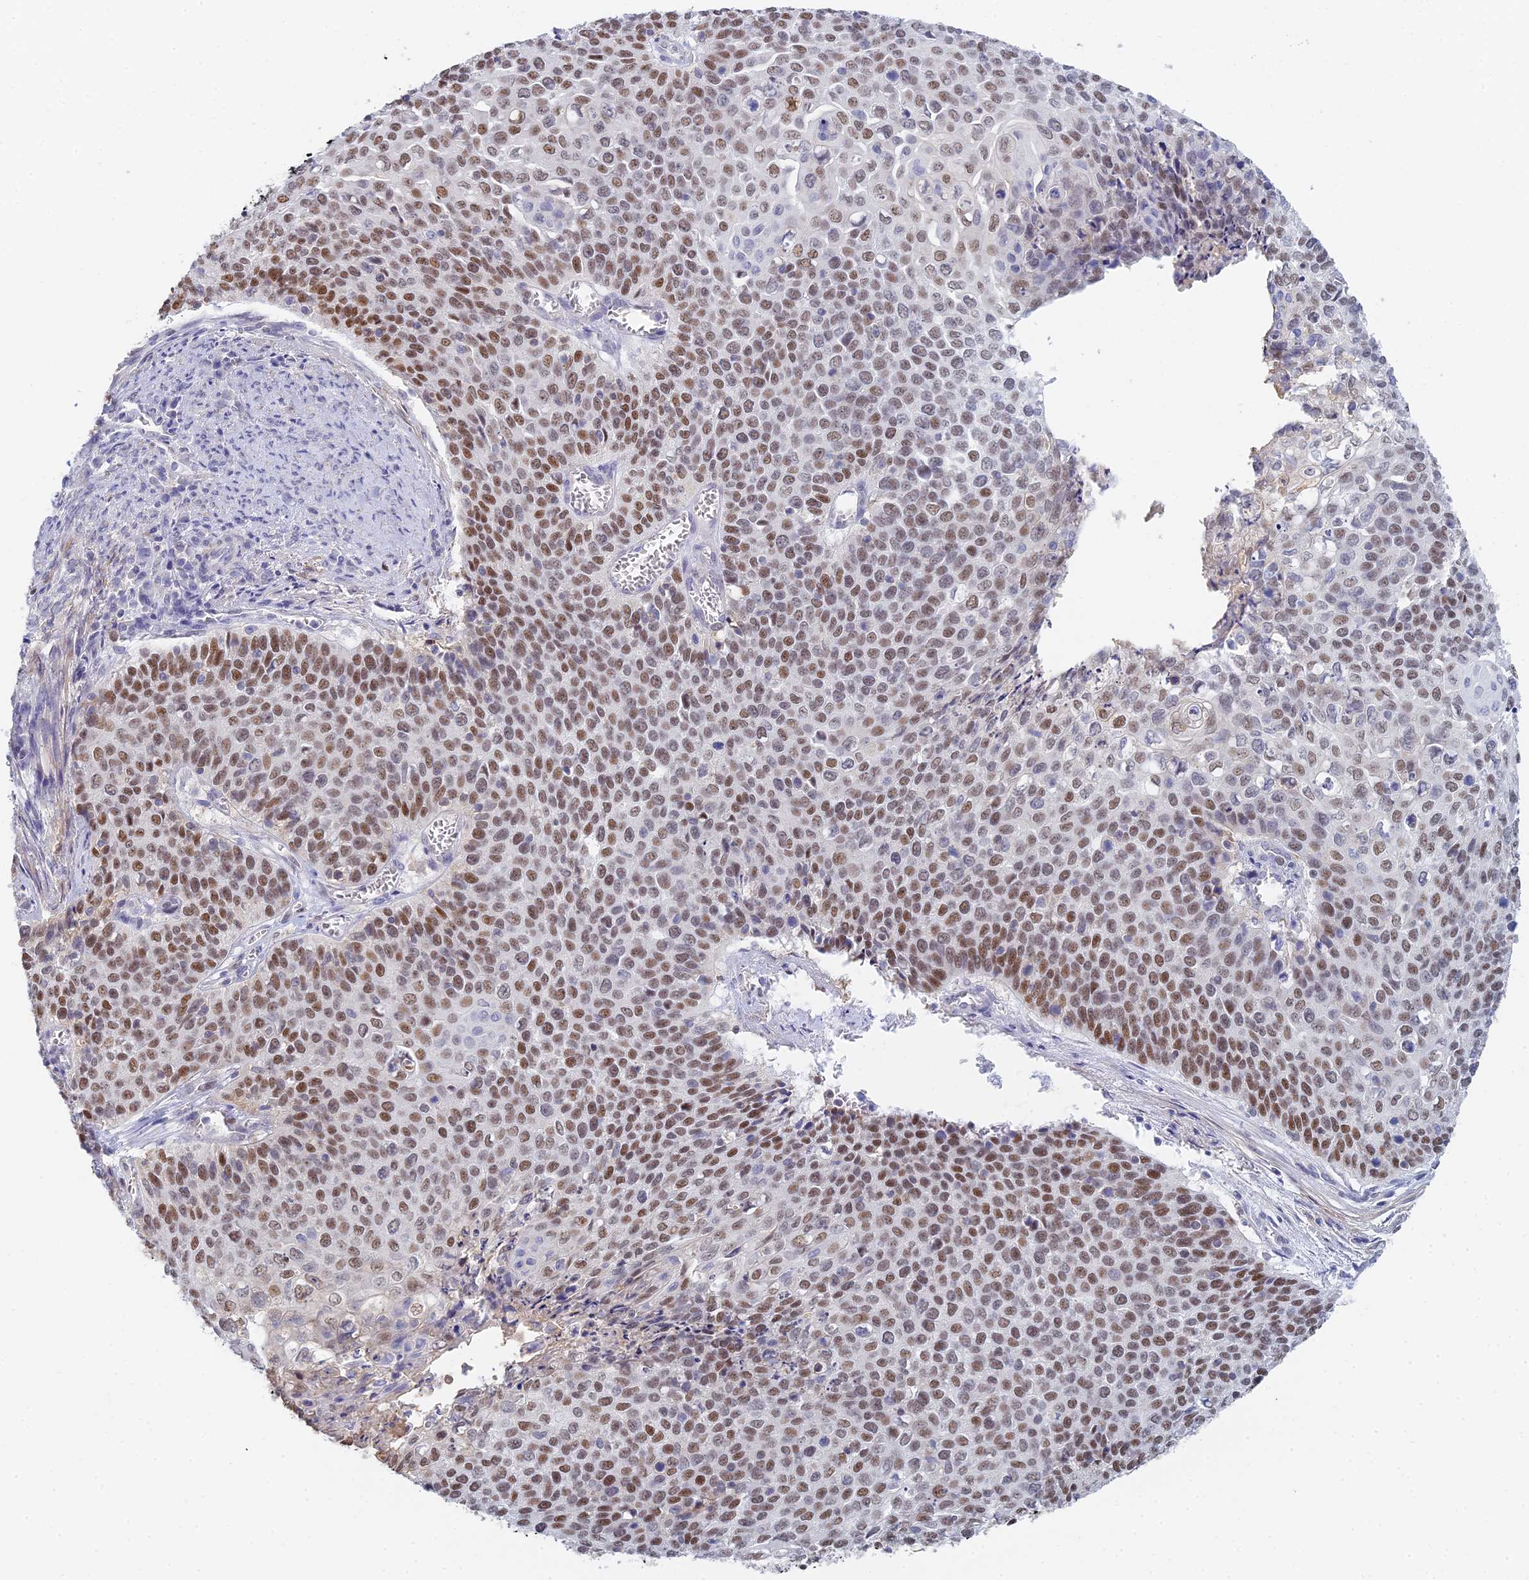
{"staining": {"intensity": "moderate", "quantity": ">75%", "location": "nuclear"}, "tissue": "cervical cancer", "cell_type": "Tumor cells", "image_type": "cancer", "snomed": [{"axis": "morphology", "description": "Squamous cell carcinoma, NOS"}, {"axis": "topography", "description": "Cervix"}], "caption": "A medium amount of moderate nuclear positivity is identified in approximately >75% of tumor cells in cervical cancer (squamous cell carcinoma) tissue.", "gene": "MCM2", "patient": {"sex": "female", "age": 39}}